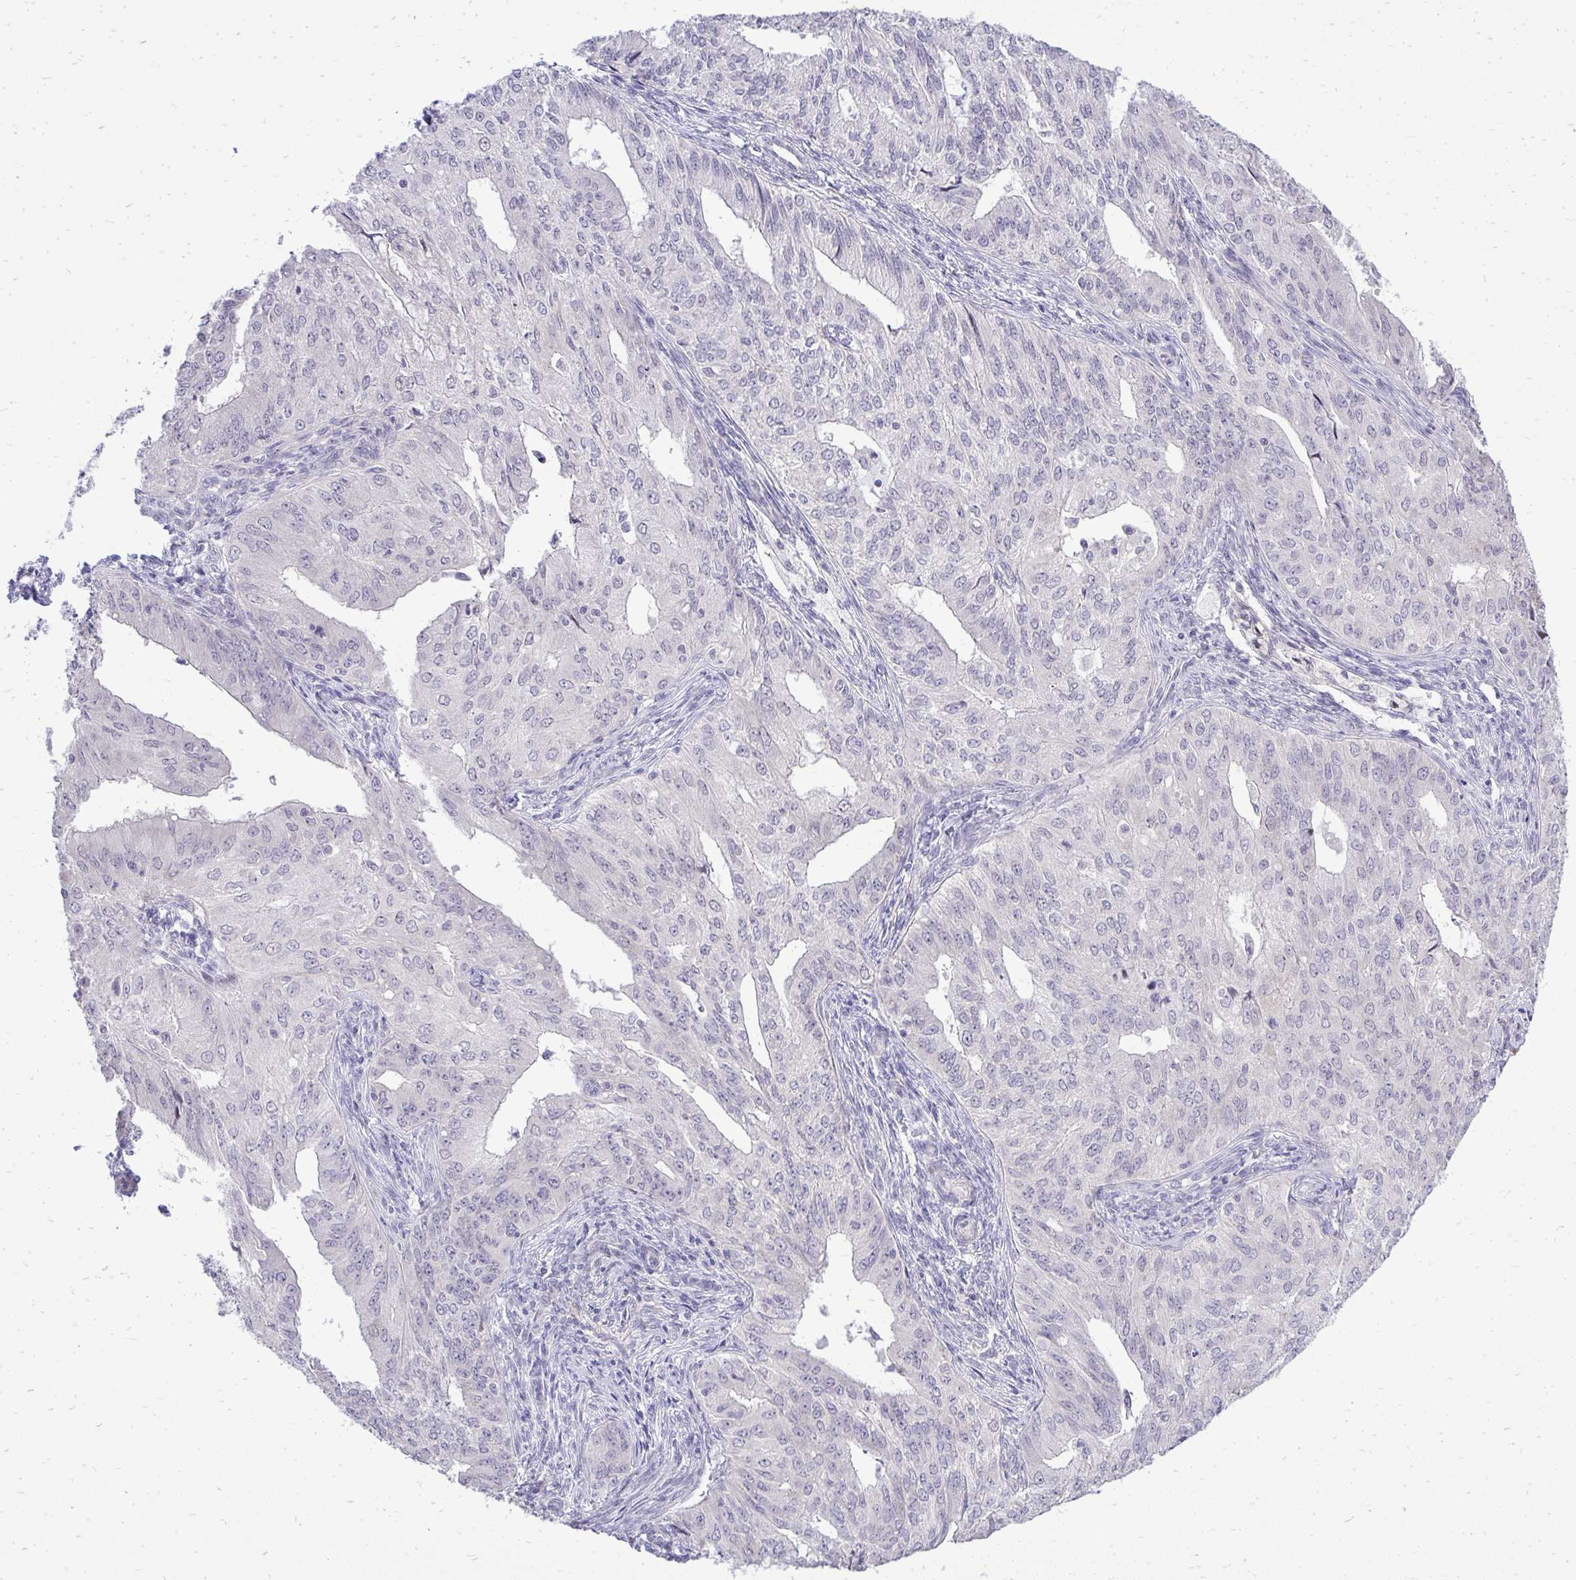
{"staining": {"intensity": "negative", "quantity": "none", "location": "none"}, "tissue": "endometrial cancer", "cell_type": "Tumor cells", "image_type": "cancer", "snomed": [{"axis": "morphology", "description": "Adenocarcinoma, NOS"}, {"axis": "topography", "description": "Endometrium"}], "caption": "High magnification brightfield microscopy of endometrial cancer stained with DAB (brown) and counterstained with hematoxylin (blue): tumor cells show no significant positivity.", "gene": "OR8D1", "patient": {"sex": "female", "age": 50}}